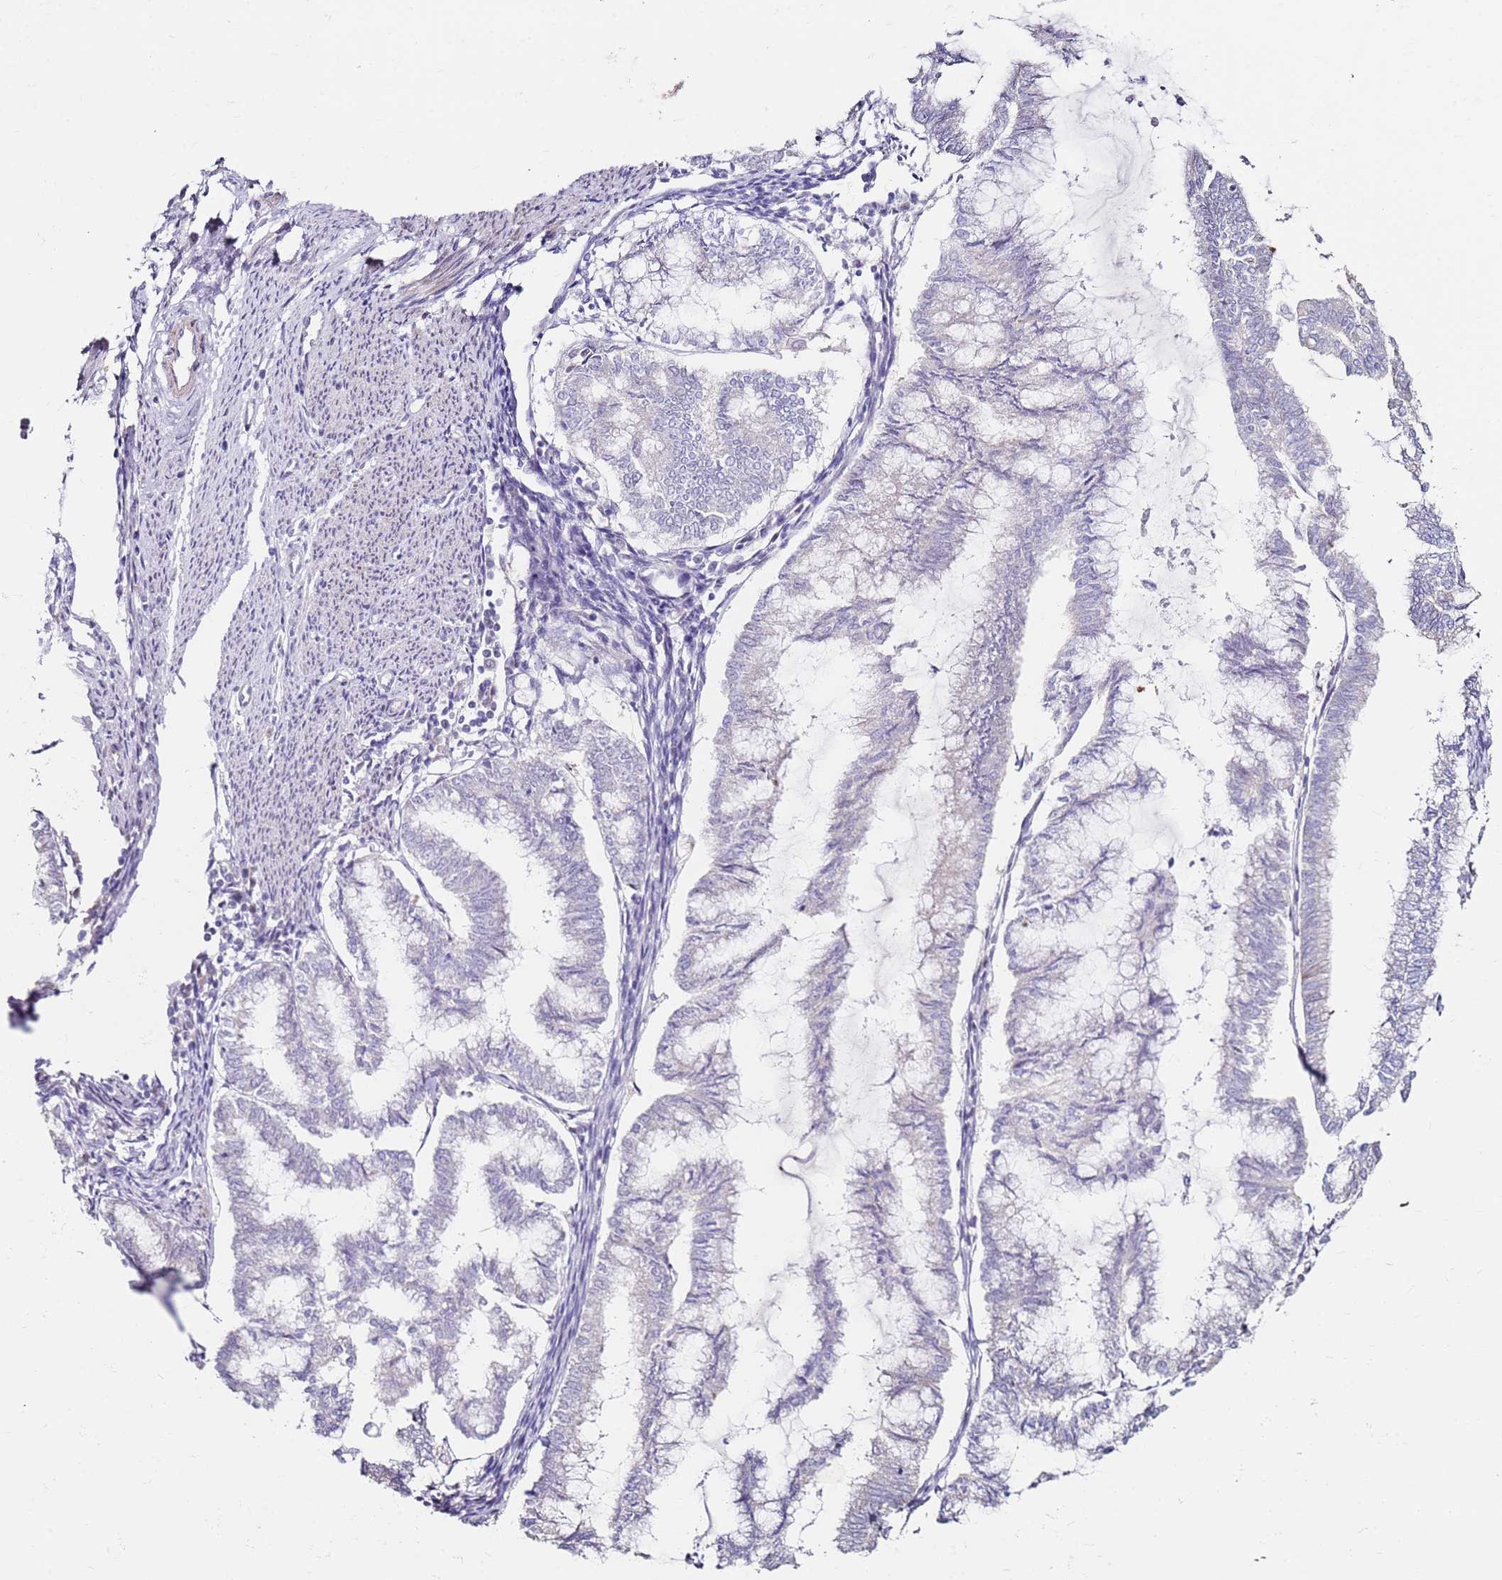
{"staining": {"intensity": "negative", "quantity": "none", "location": "none"}, "tissue": "endometrial cancer", "cell_type": "Tumor cells", "image_type": "cancer", "snomed": [{"axis": "morphology", "description": "Adenocarcinoma, NOS"}, {"axis": "topography", "description": "Endometrium"}], "caption": "A photomicrograph of human endometrial cancer is negative for staining in tumor cells.", "gene": "RARS2", "patient": {"sex": "female", "age": 79}}